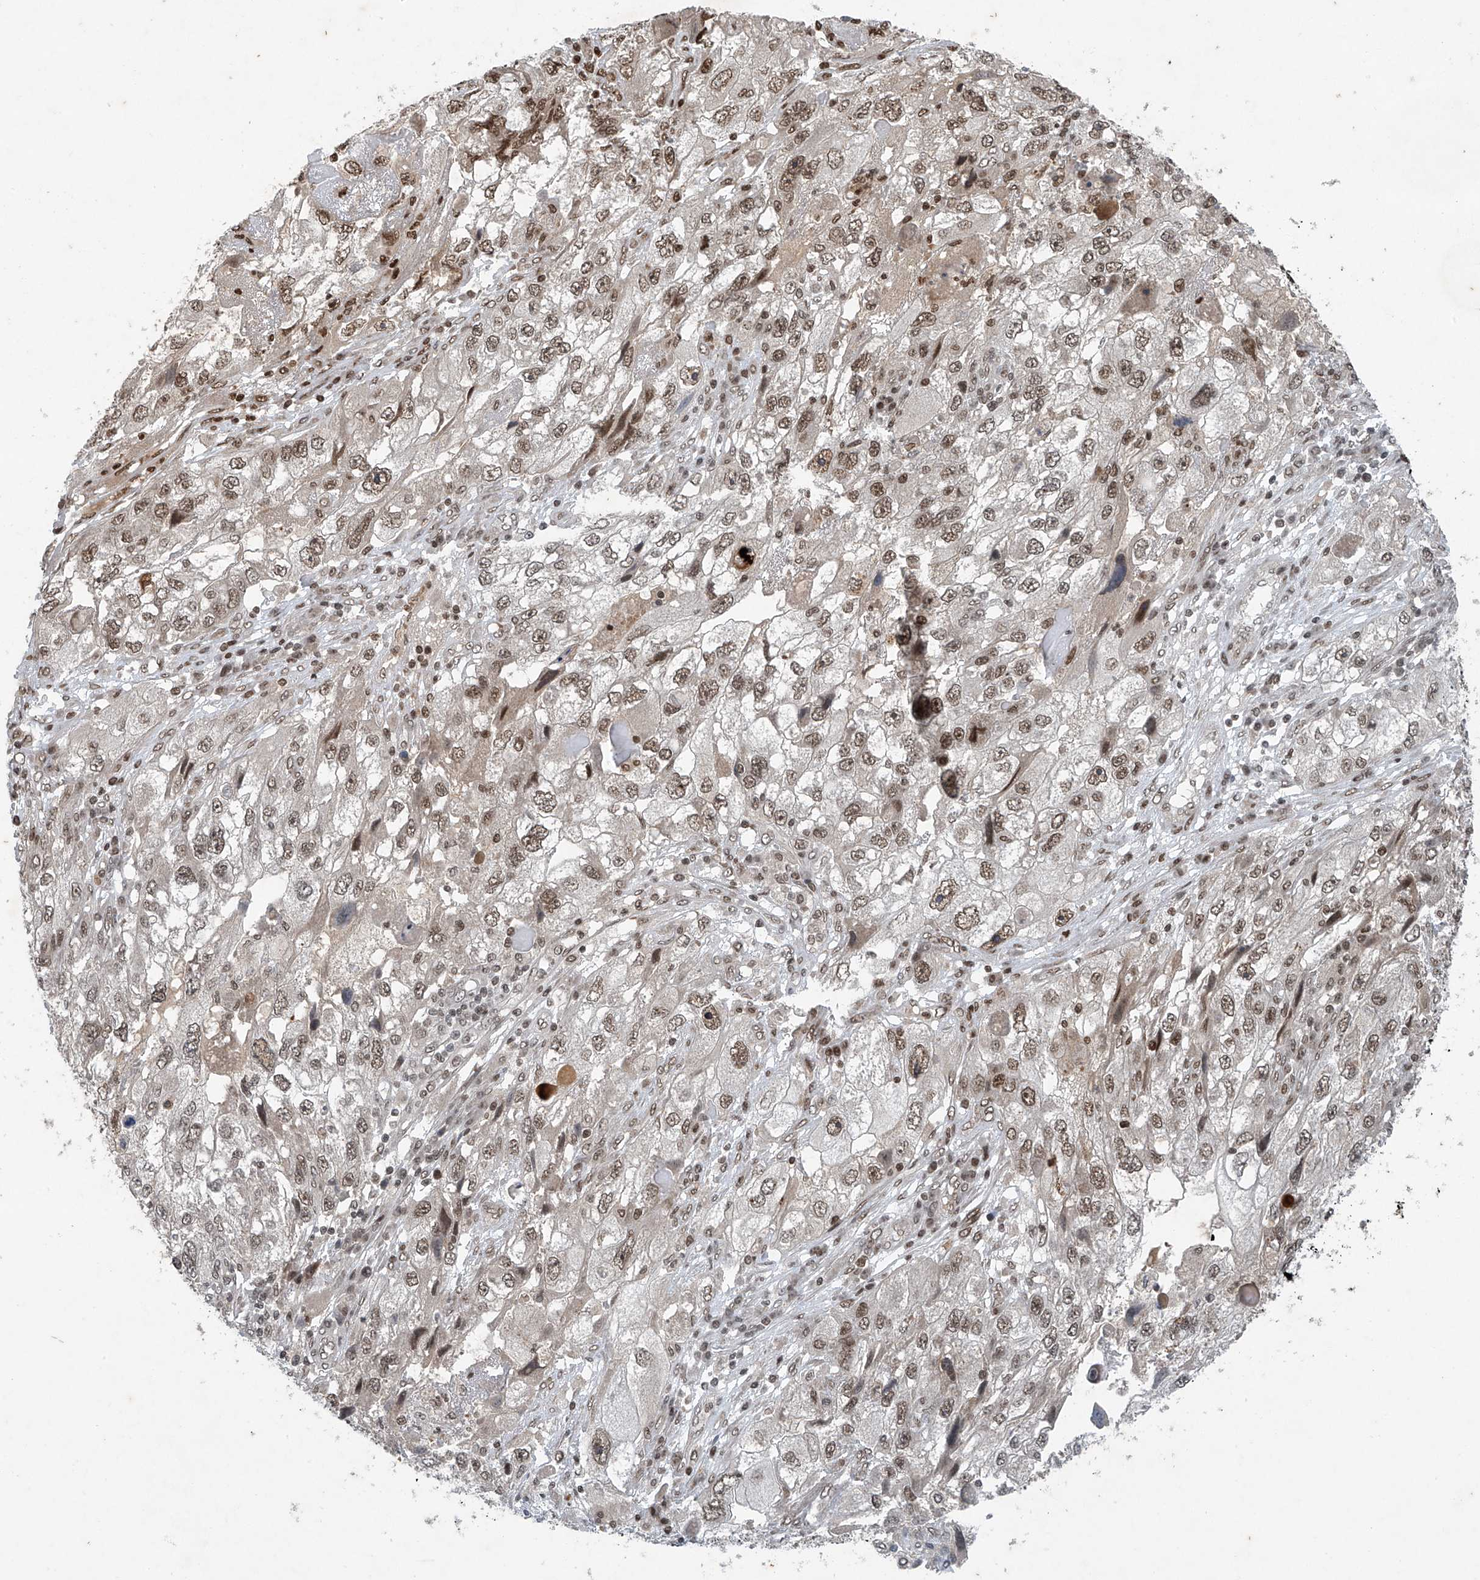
{"staining": {"intensity": "moderate", "quantity": ">75%", "location": "nuclear"}, "tissue": "endometrial cancer", "cell_type": "Tumor cells", "image_type": "cancer", "snomed": [{"axis": "morphology", "description": "Adenocarcinoma, NOS"}, {"axis": "topography", "description": "Endometrium"}], "caption": "This histopathology image displays IHC staining of adenocarcinoma (endometrial), with medium moderate nuclear expression in about >75% of tumor cells.", "gene": "TAF8", "patient": {"sex": "female", "age": 49}}